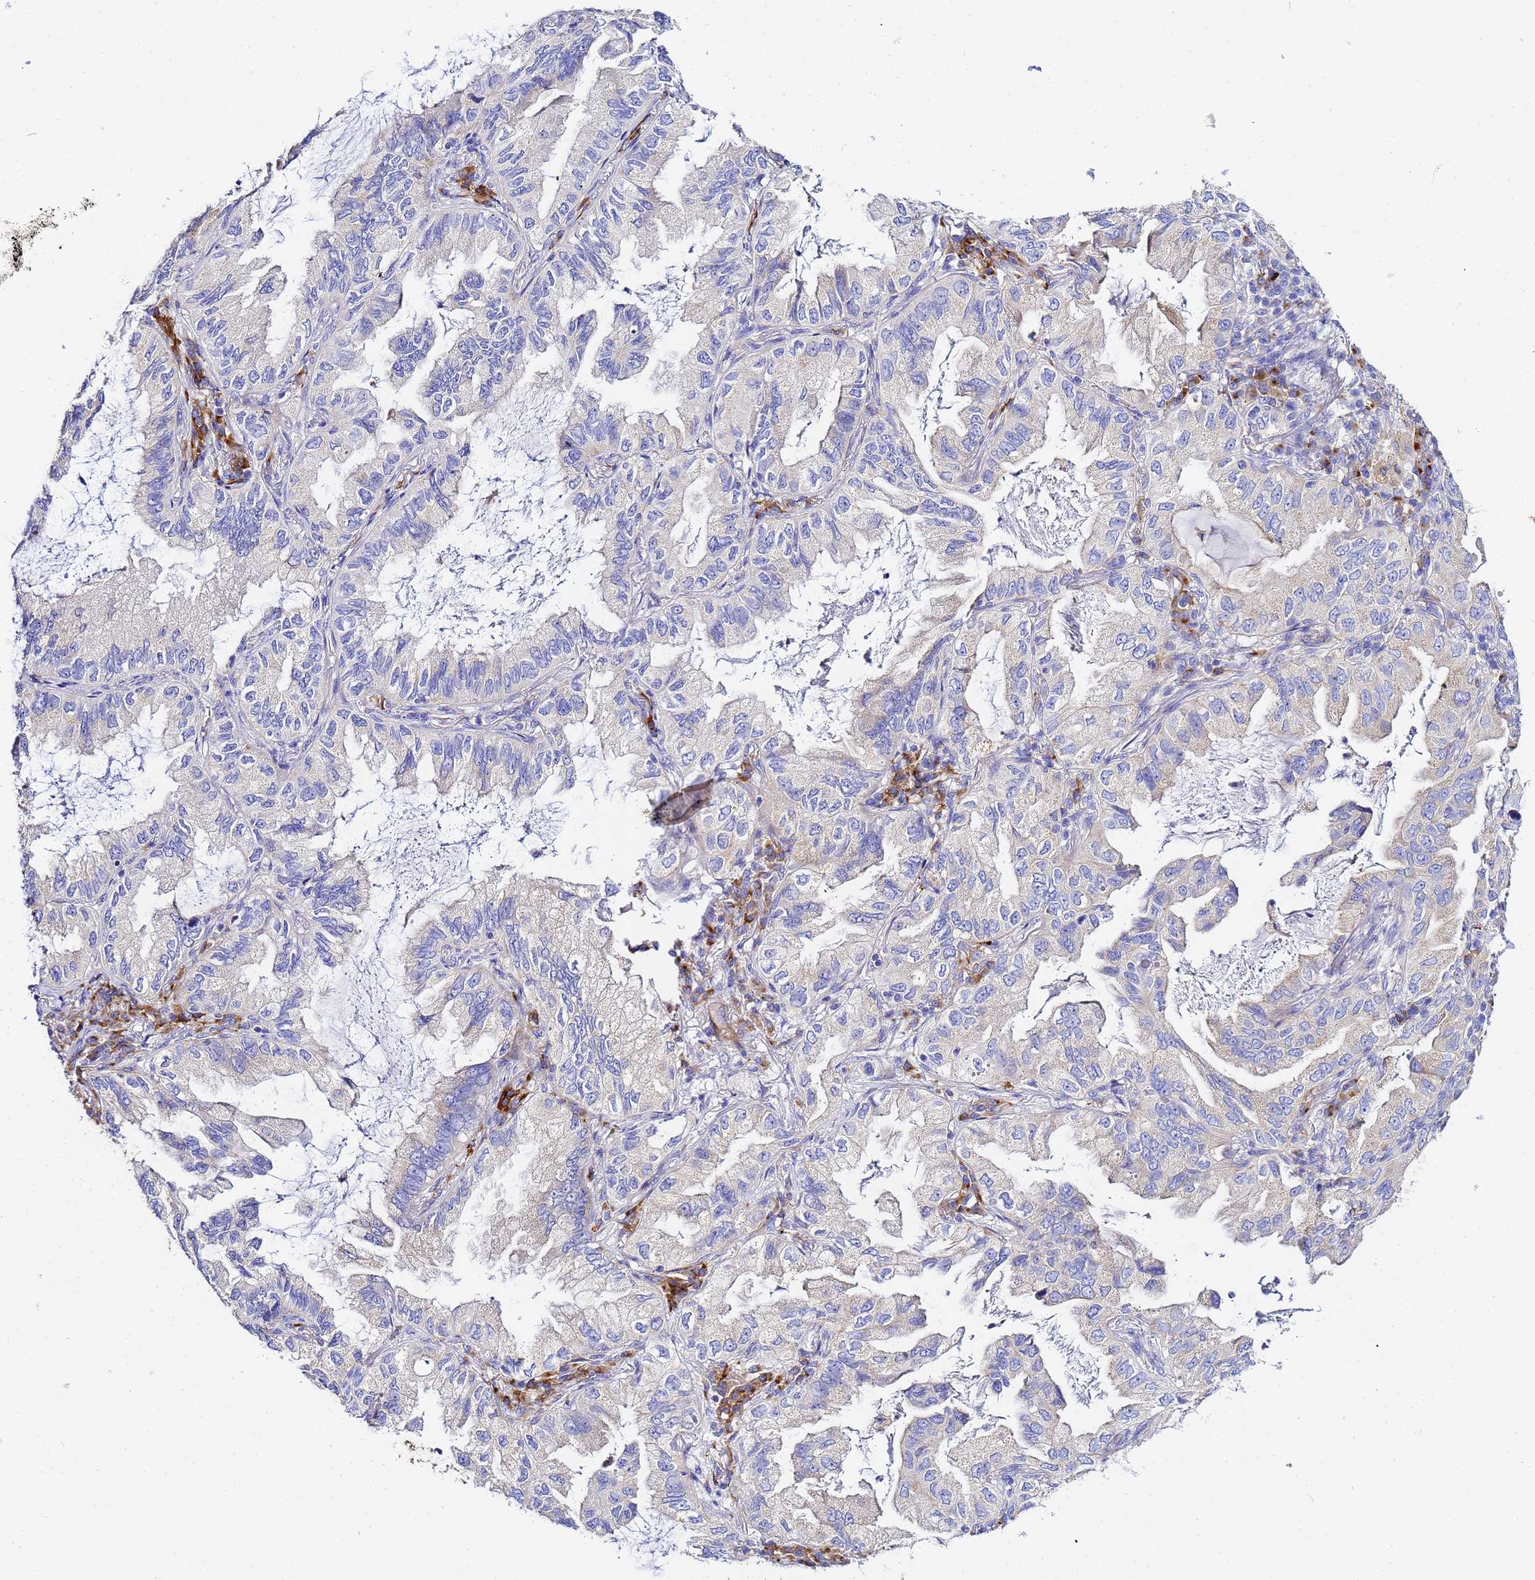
{"staining": {"intensity": "negative", "quantity": "none", "location": "none"}, "tissue": "lung cancer", "cell_type": "Tumor cells", "image_type": "cancer", "snomed": [{"axis": "morphology", "description": "Adenocarcinoma, NOS"}, {"axis": "topography", "description": "Lung"}], "caption": "Protein analysis of lung cancer shows no significant staining in tumor cells.", "gene": "VTI1B", "patient": {"sex": "female", "age": 69}}